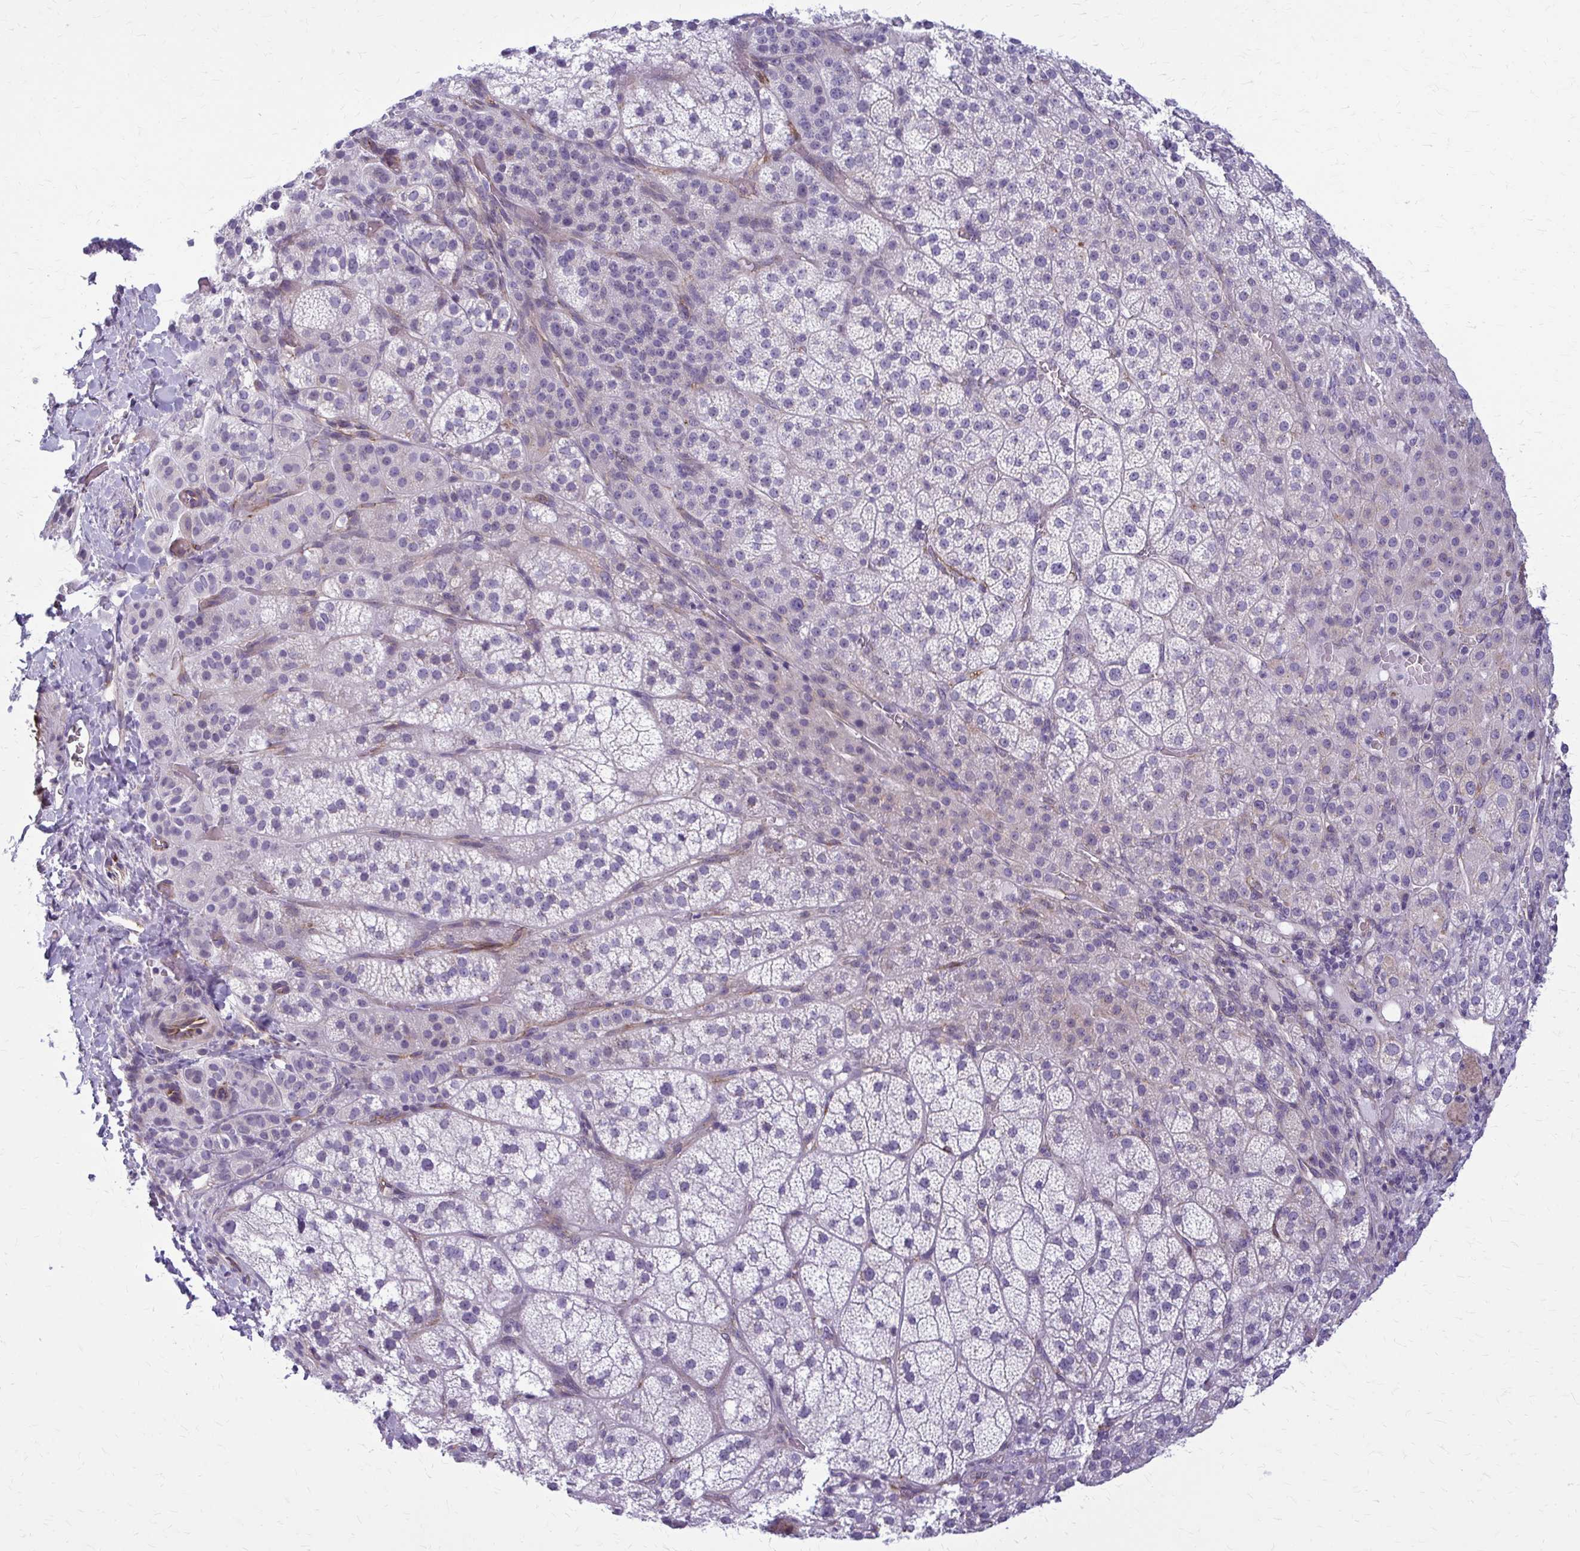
{"staining": {"intensity": "negative", "quantity": "none", "location": "none"}, "tissue": "adrenal gland", "cell_type": "Glandular cells", "image_type": "normal", "snomed": [{"axis": "morphology", "description": "Normal tissue, NOS"}, {"axis": "topography", "description": "Adrenal gland"}], "caption": "Protein analysis of unremarkable adrenal gland demonstrates no significant positivity in glandular cells. (DAB (3,3'-diaminobenzidine) immunohistochemistry visualized using brightfield microscopy, high magnification).", "gene": "DEPP1", "patient": {"sex": "female", "age": 60}}